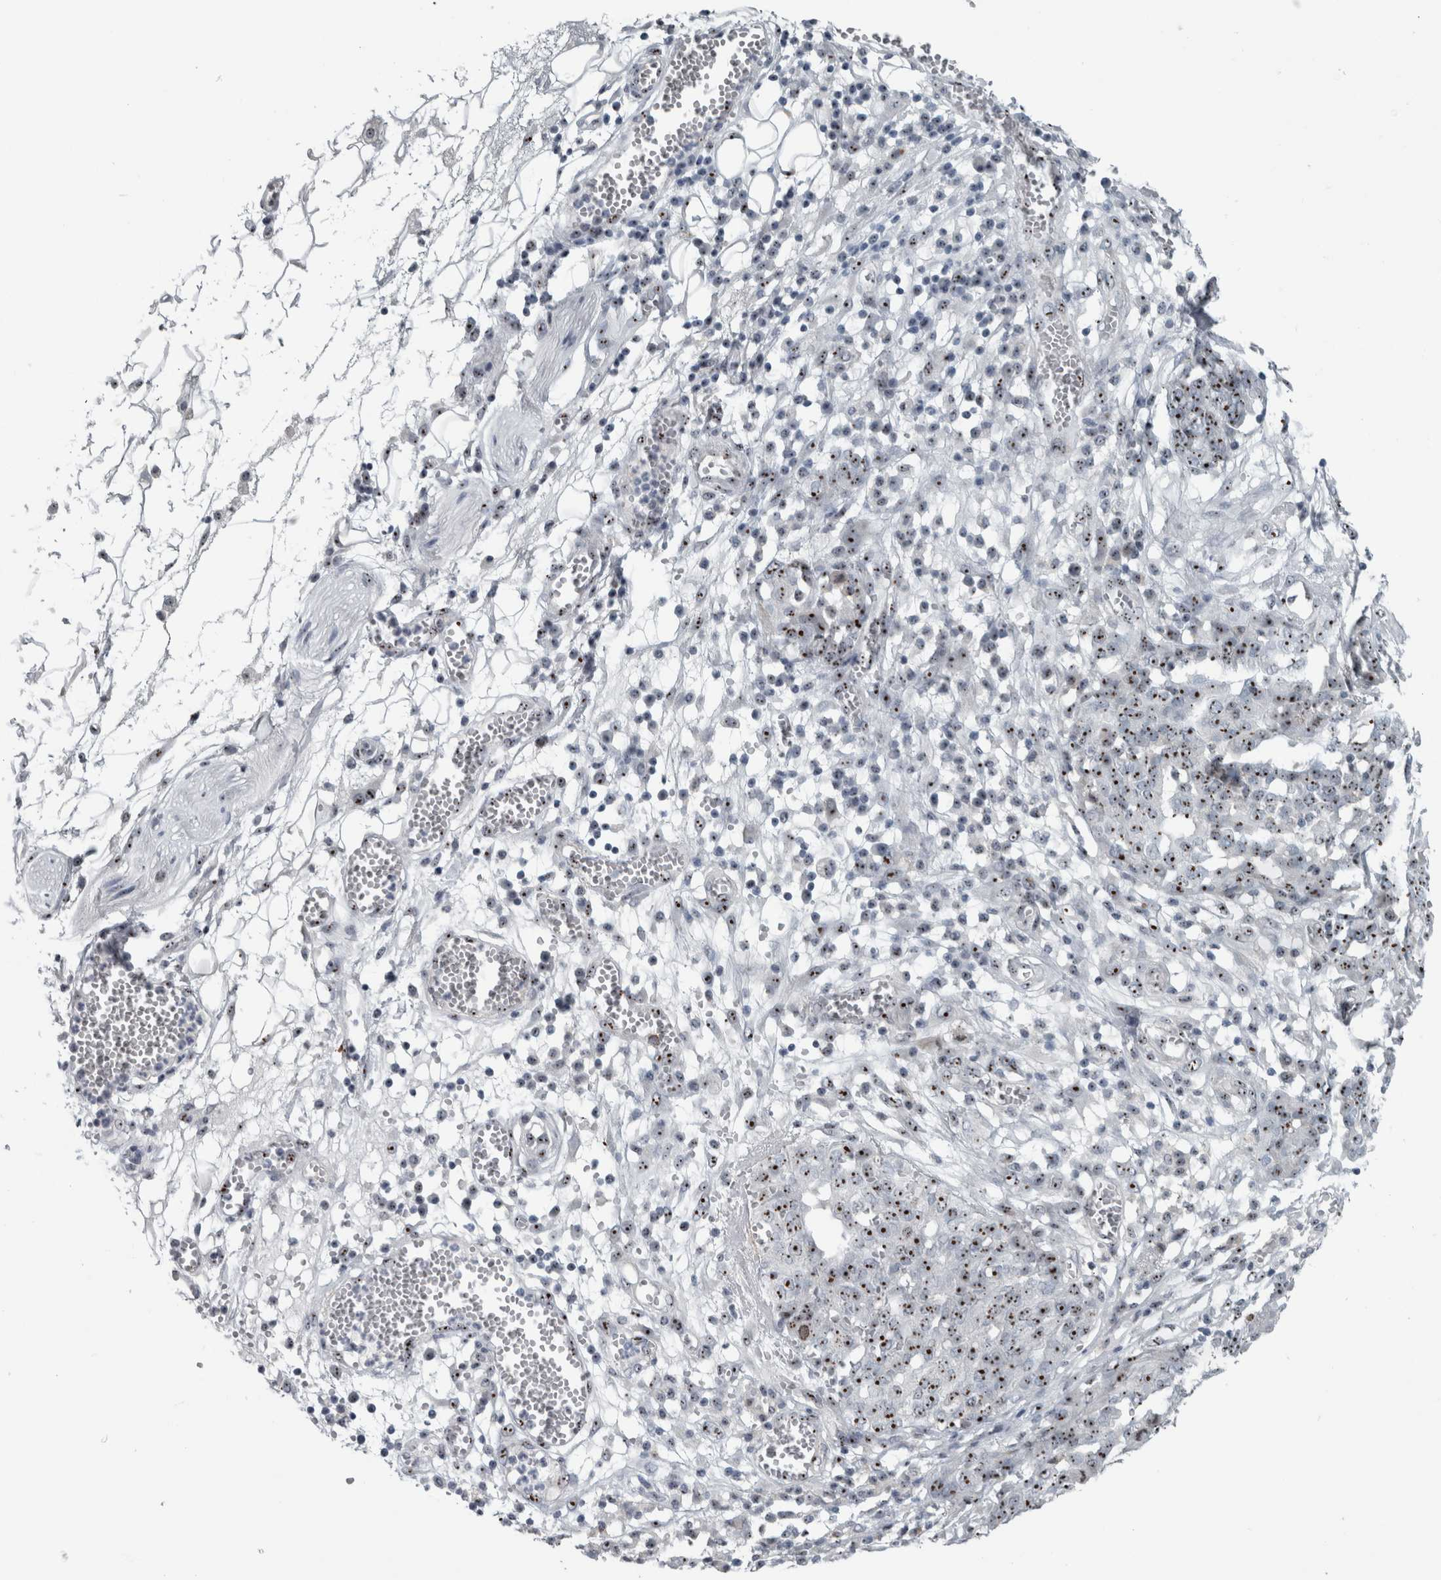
{"staining": {"intensity": "strong", "quantity": ">75%", "location": "nuclear"}, "tissue": "ovarian cancer", "cell_type": "Tumor cells", "image_type": "cancer", "snomed": [{"axis": "morphology", "description": "Cystadenocarcinoma, serous, NOS"}, {"axis": "topography", "description": "Soft tissue"}, {"axis": "topography", "description": "Ovary"}], "caption": "This is a photomicrograph of immunohistochemistry staining of ovarian serous cystadenocarcinoma, which shows strong staining in the nuclear of tumor cells.", "gene": "UTP6", "patient": {"sex": "female", "age": 57}}